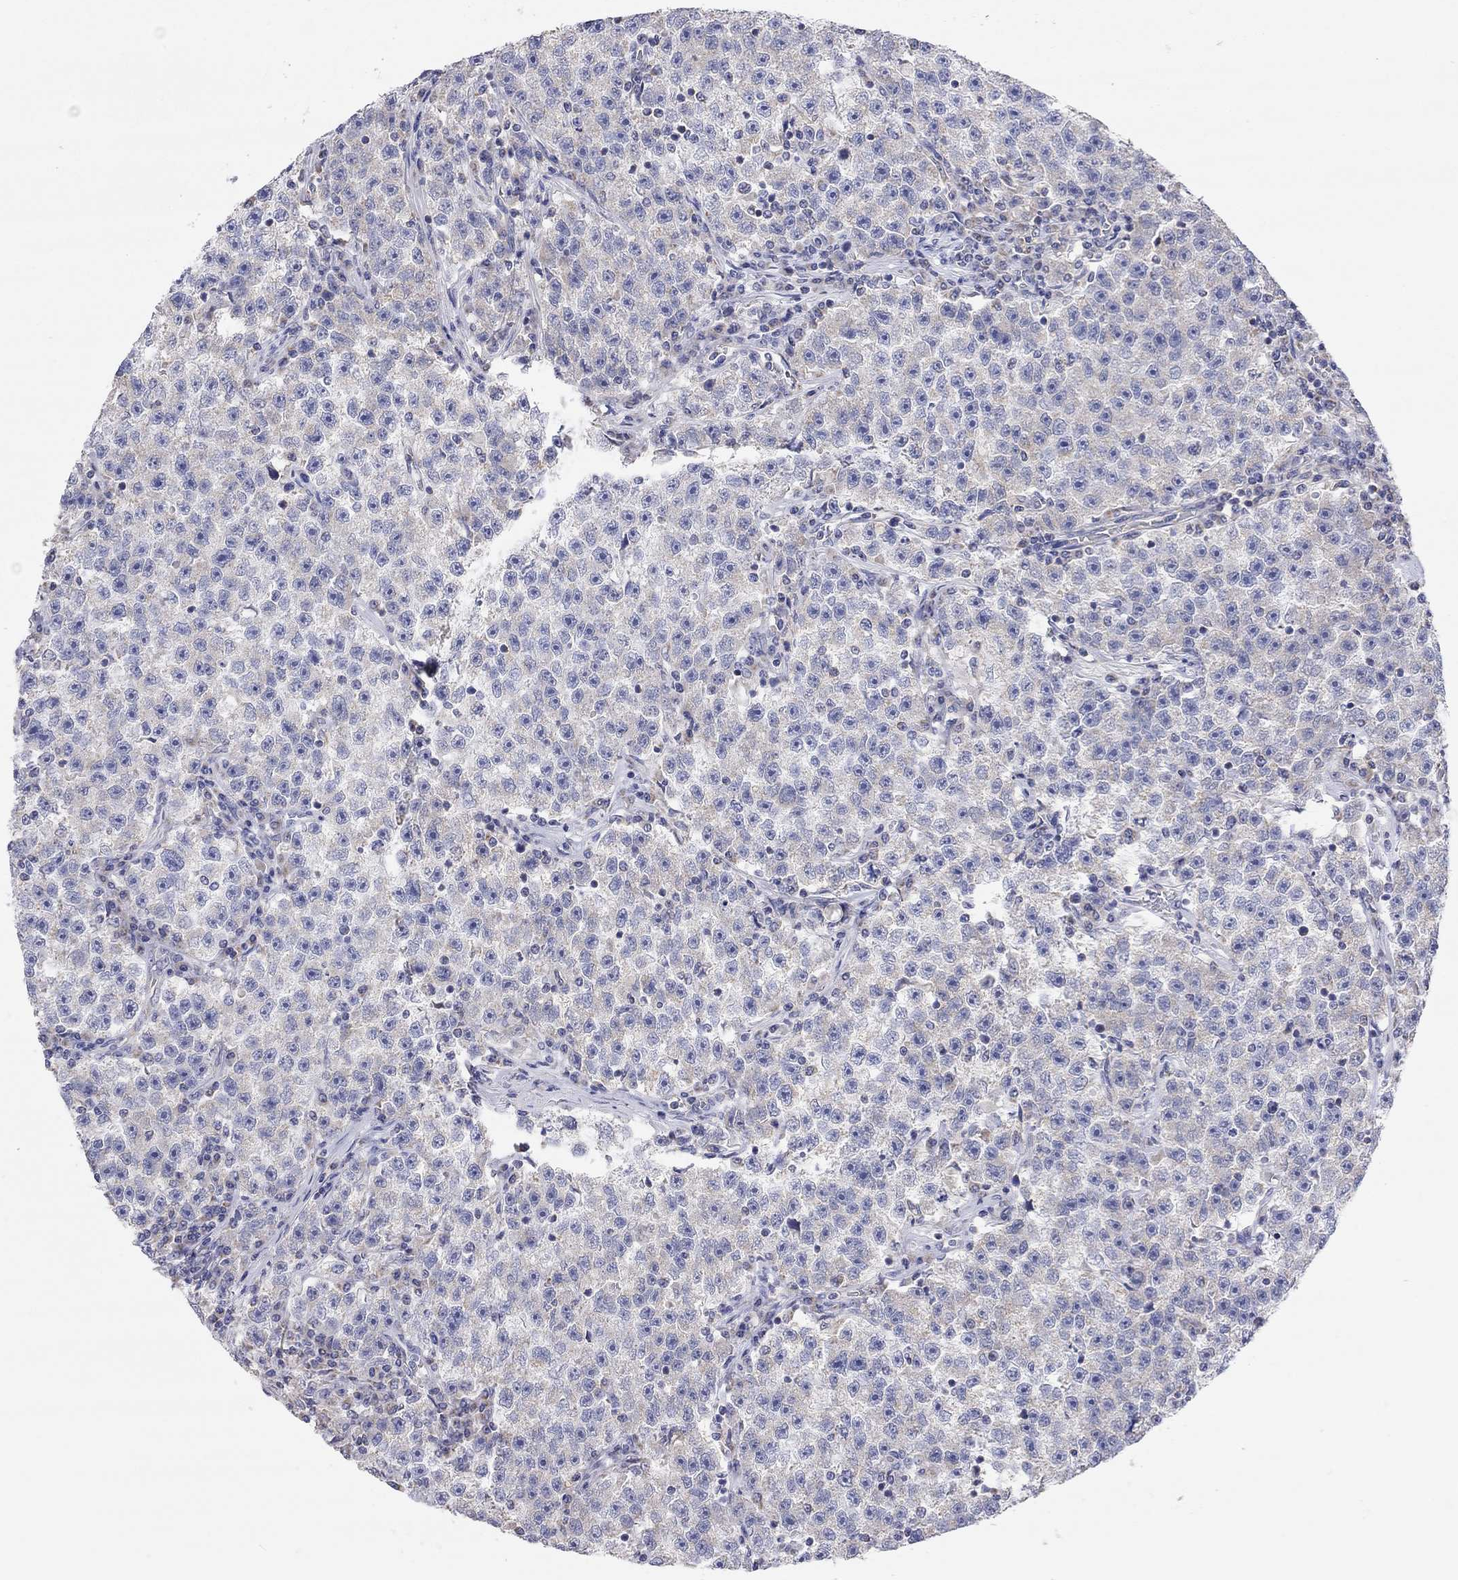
{"staining": {"intensity": "negative", "quantity": "none", "location": "none"}, "tissue": "testis cancer", "cell_type": "Tumor cells", "image_type": "cancer", "snomed": [{"axis": "morphology", "description": "Seminoma, NOS"}, {"axis": "topography", "description": "Testis"}], "caption": "An immunohistochemistry (IHC) micrograph of seminoma (testis) is shown. There is no staining in tumor cells of seminoma (testis).", "gene": "RCAN1", "patient": {"sex": "male", "age": 22}}